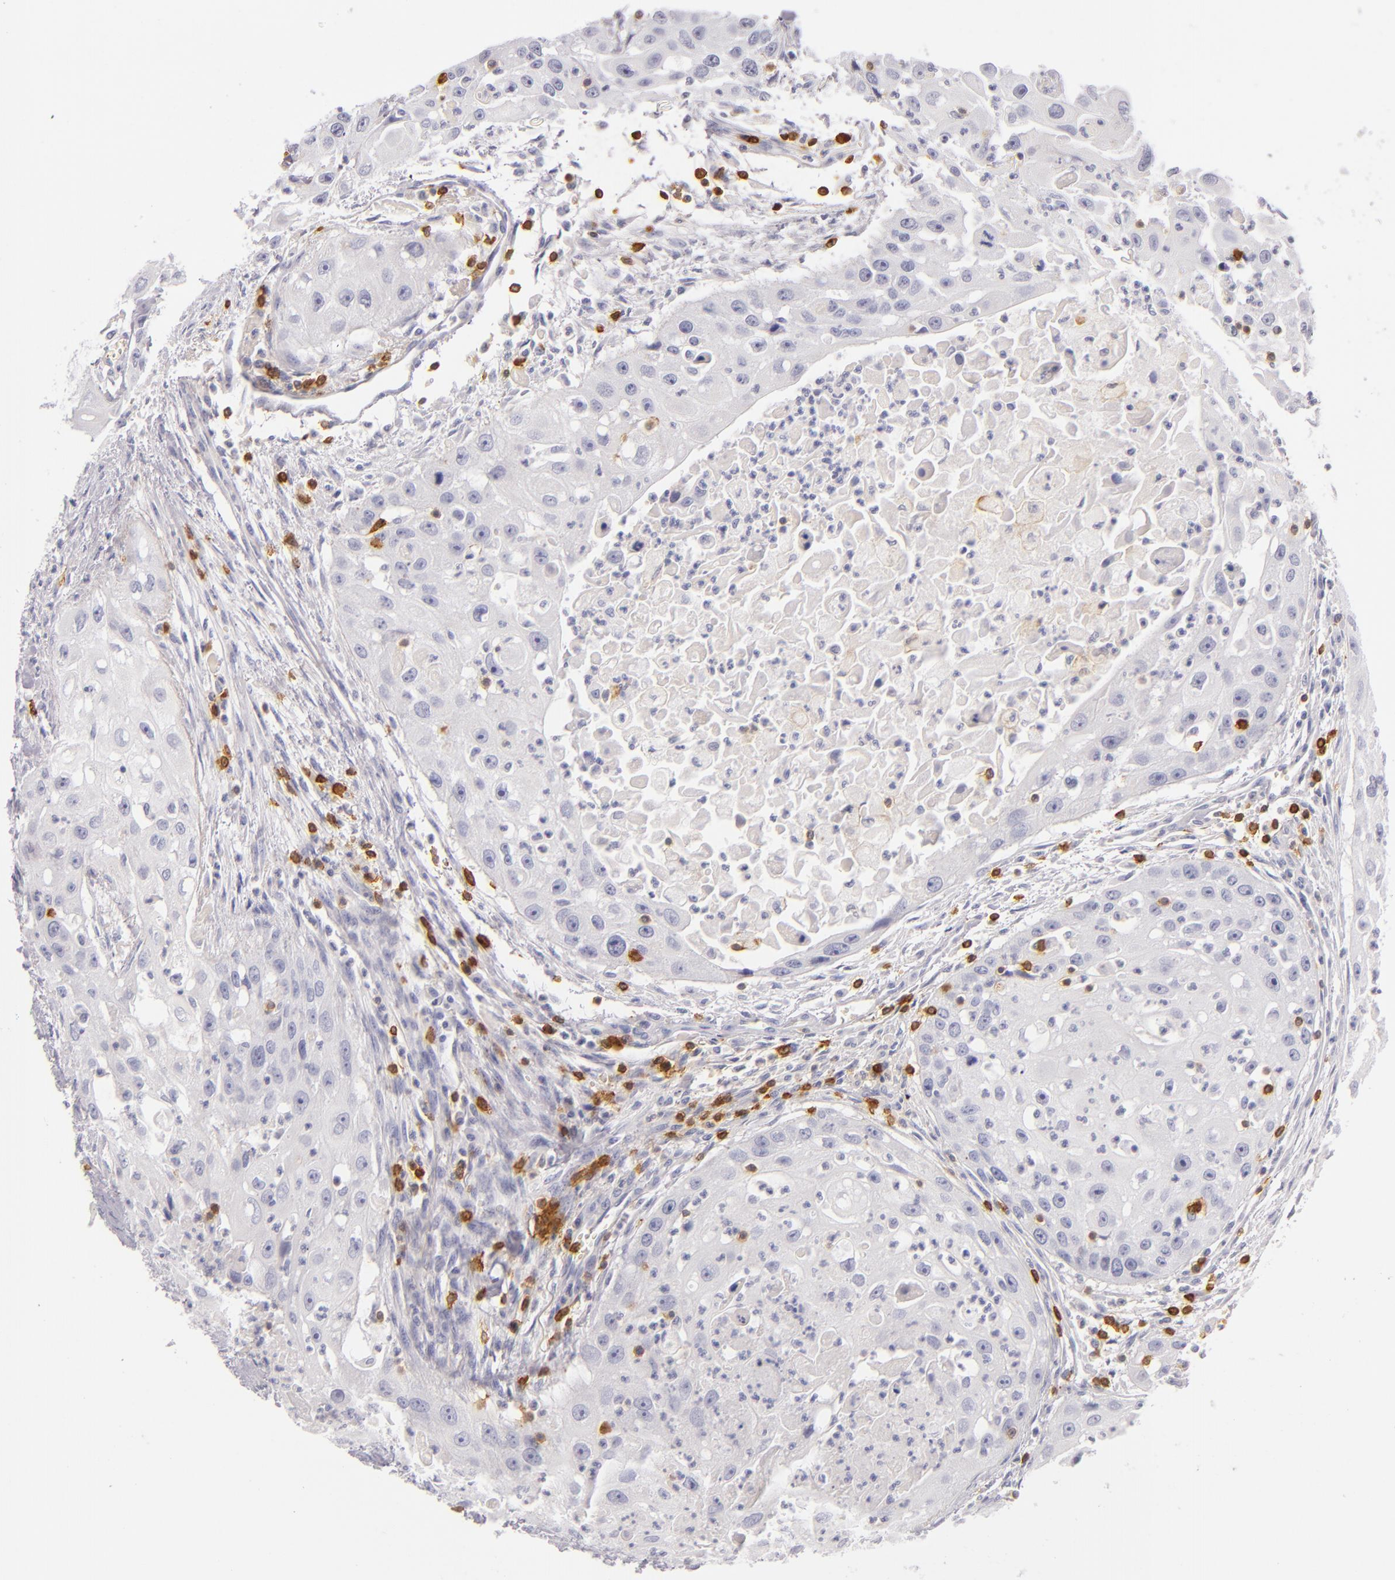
{"staining": {"intensity": "negative", "quantity": "none", "location": "none"}, "tissue": "head and neck cancer", "cell_type": "Tumor cells", "image_type": "cancer", "snomed": [{"axis": "morphology", "description": "Squamous cell carcinoma, NOS"}, {"axis": "topography", "description": "Head-Neck"}], "caption": "Histopathology image shows no significant protein staining in tumor cells of head and neck squamous cell carcinoma.", "gene": "LAT", "patient": {"sex": "male", "age": 64}}